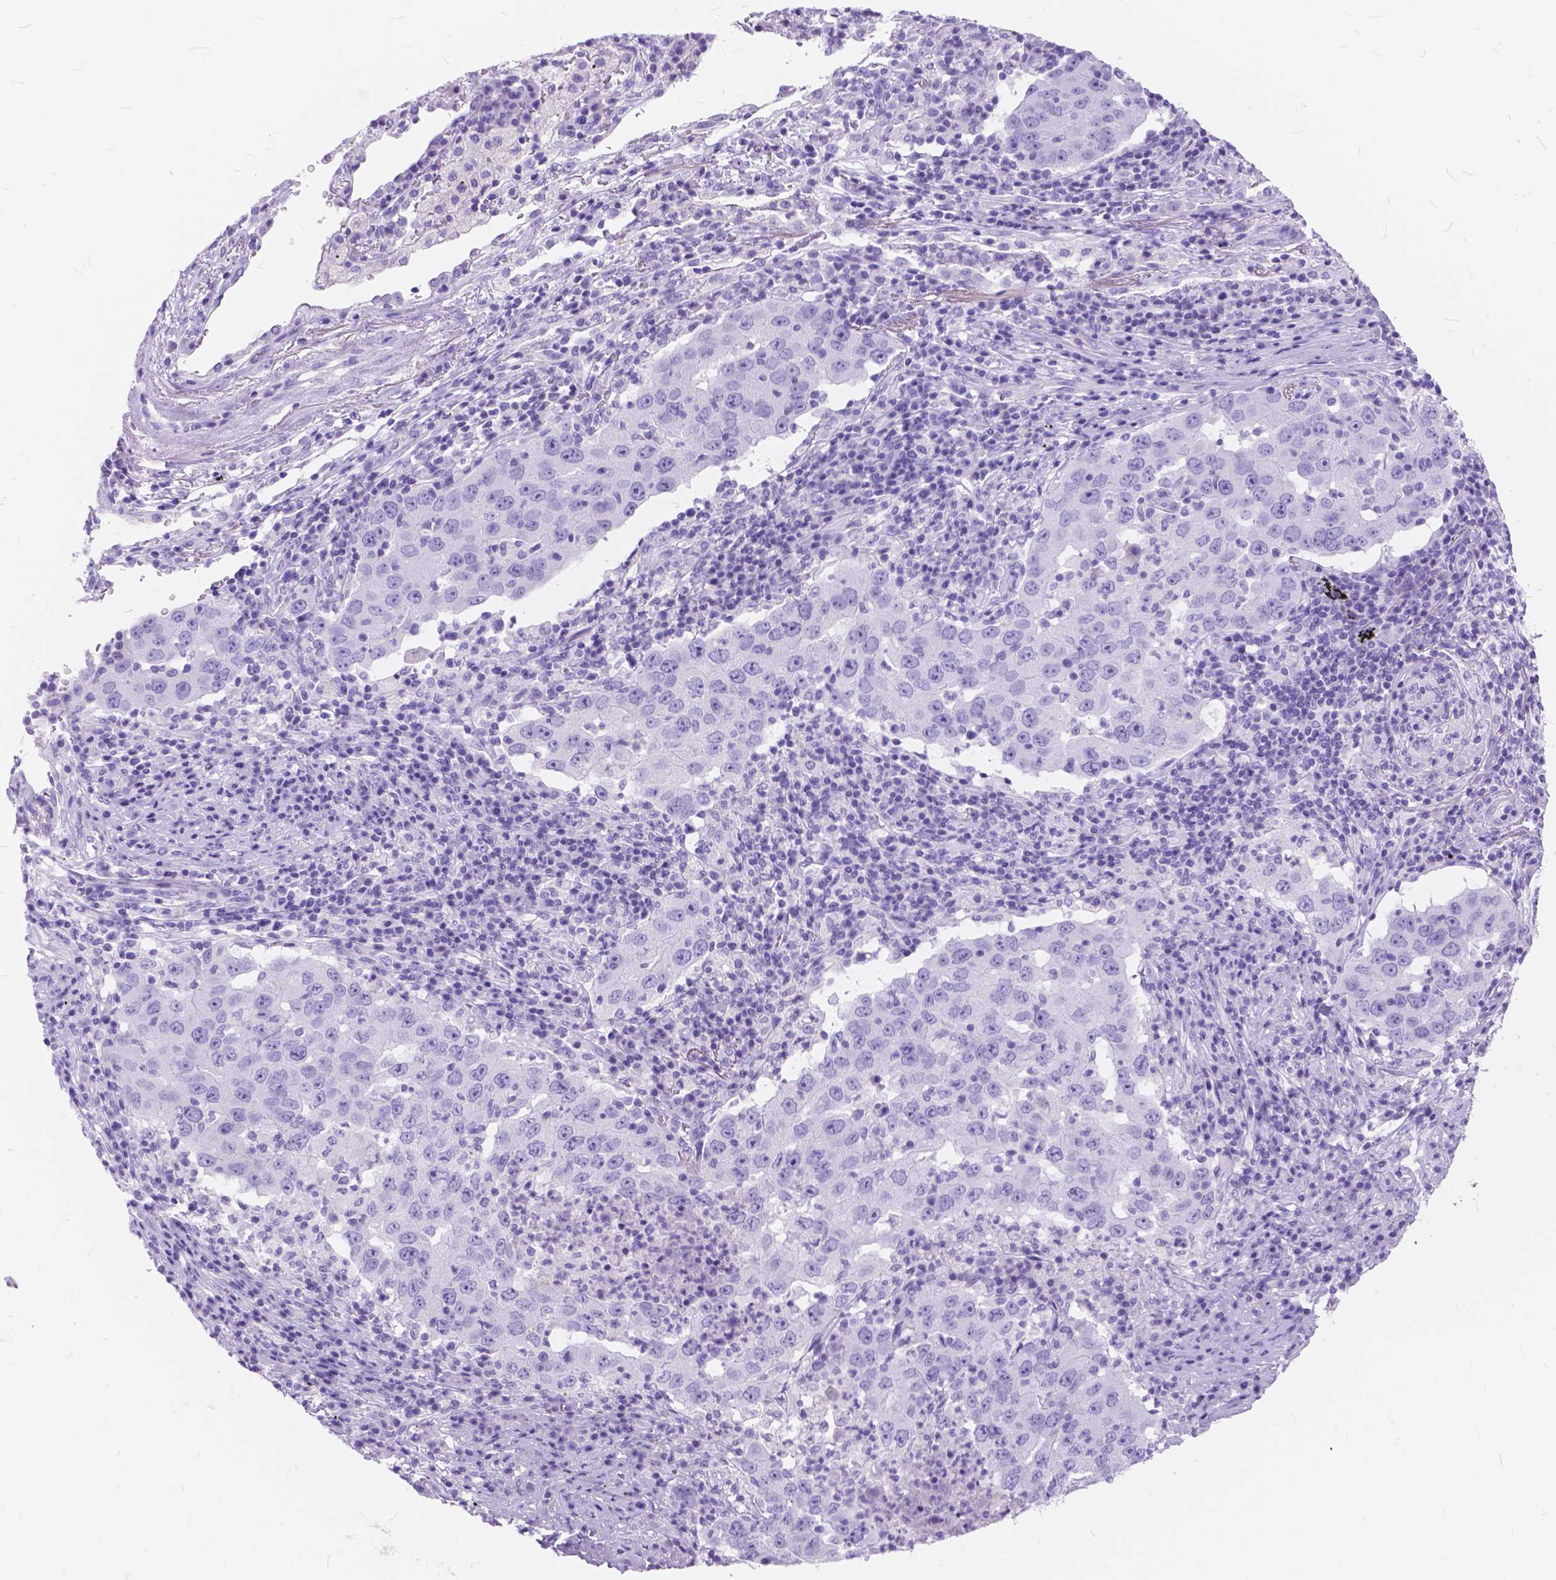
{"staining": {"intensity": "negative", "quantity": "none", "location": "none"}, "tissue": "lung cancer", "cell_type": "Tumor cells", "image_type": "cancer", "snomed": [{"axis": "morphology", "description": "Adenocarcinoma, NOS"}, {"axis": "topography", "description": "Lung"}], "caption": "There is no significant positivity in tumor cells of lung cancer. (DAB (3,3'-diaminobenzidine) immunohistochemistry visualized using brightfield microscopy, high magnification).", "gene": "FOXL2", "patient": {"sex": "male", "age": 73}}